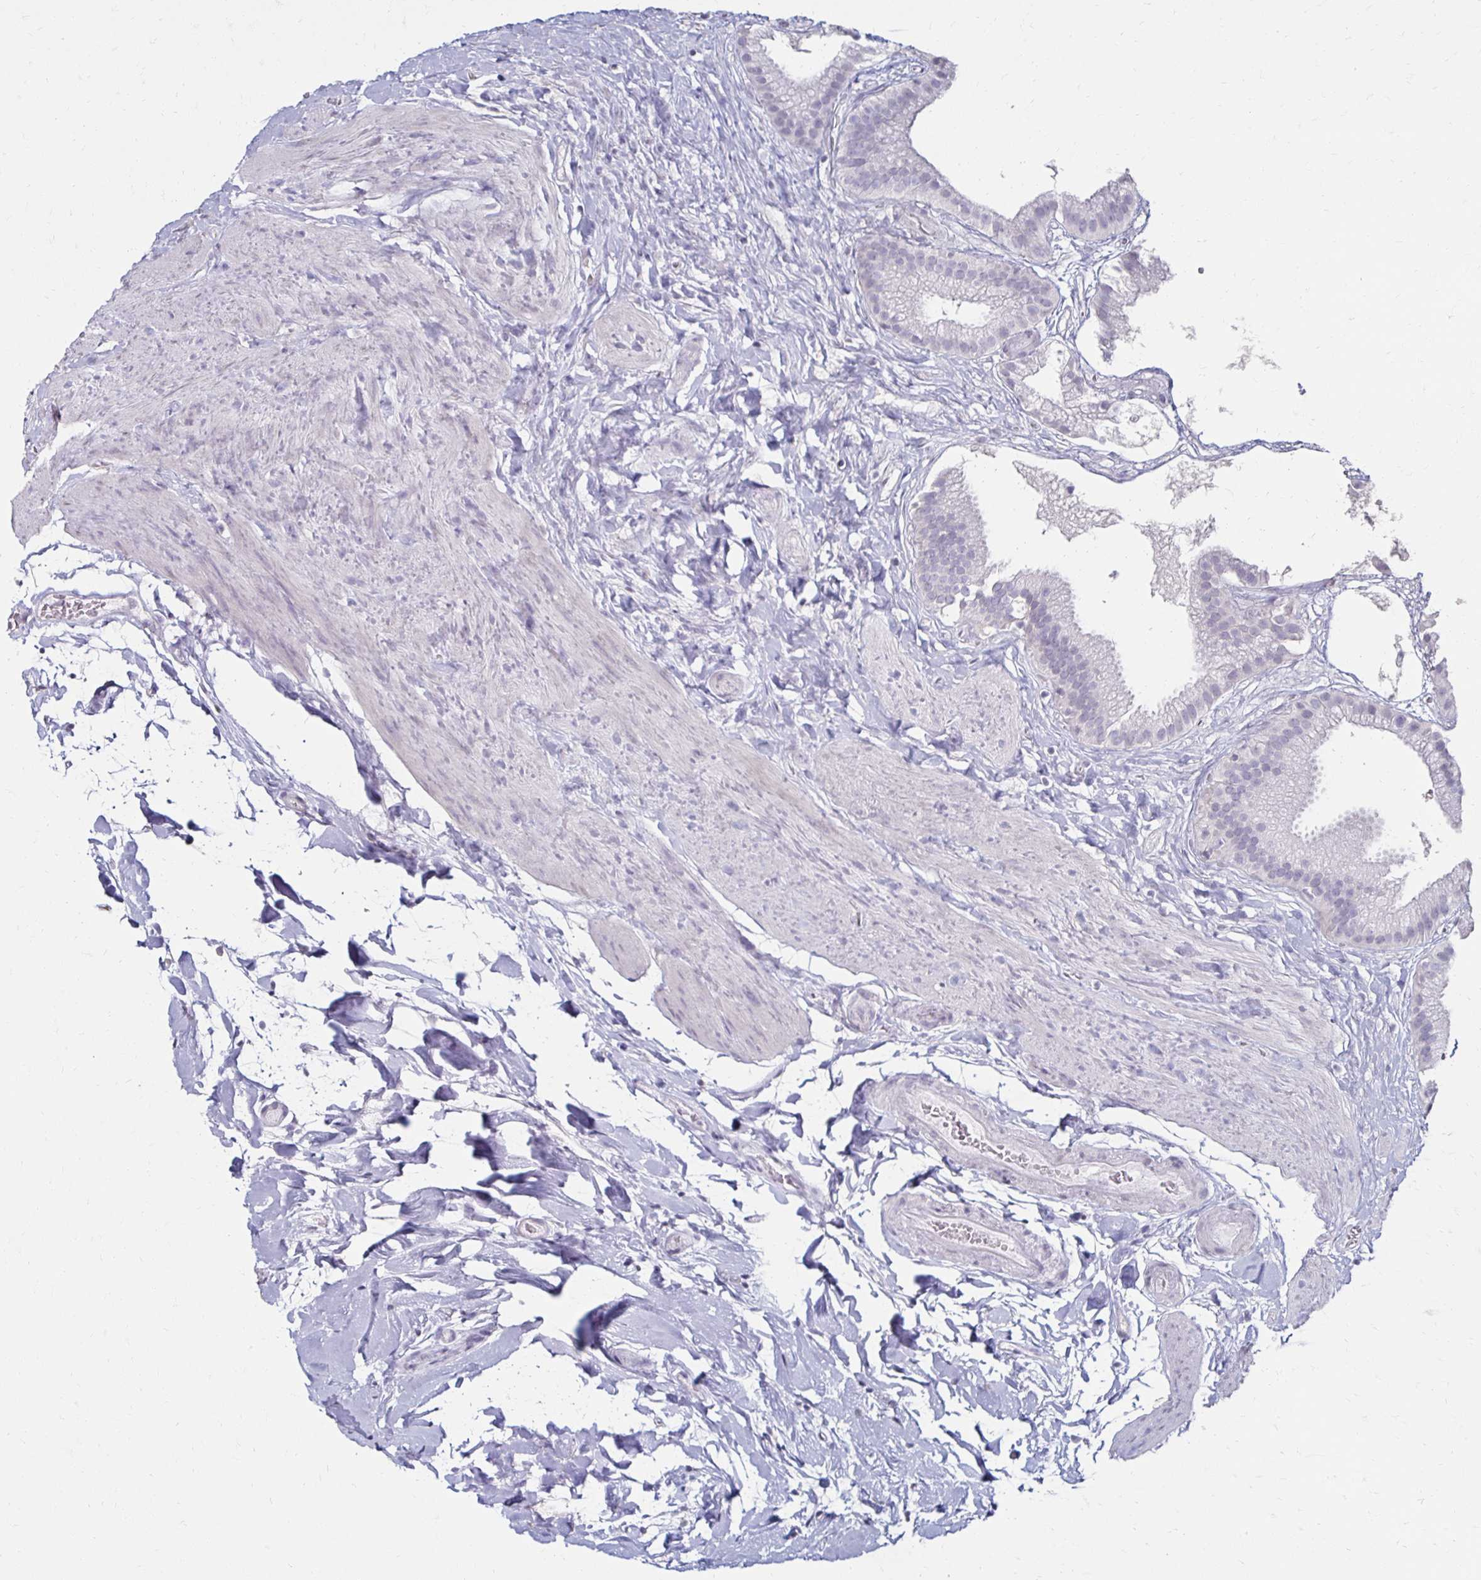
{"staining": {"intensity": "negative", "quantity": "none", "location": "none"}, "tissue": "gallbladder", "cell_type": "Glandular cells", "image_type": "normal", "snomed": [{"axis": "morphology", "description": "Normal tissue, NOS"}, {"axis": "topography", "description": "Gallbladder"}], "caption": "This is an immunohistochemistry photomicrograph of benign gallbladder. There is no expression in glandular cells.", "gene": "TOMM34", "patient": {"sex": "female", "age": 63}}